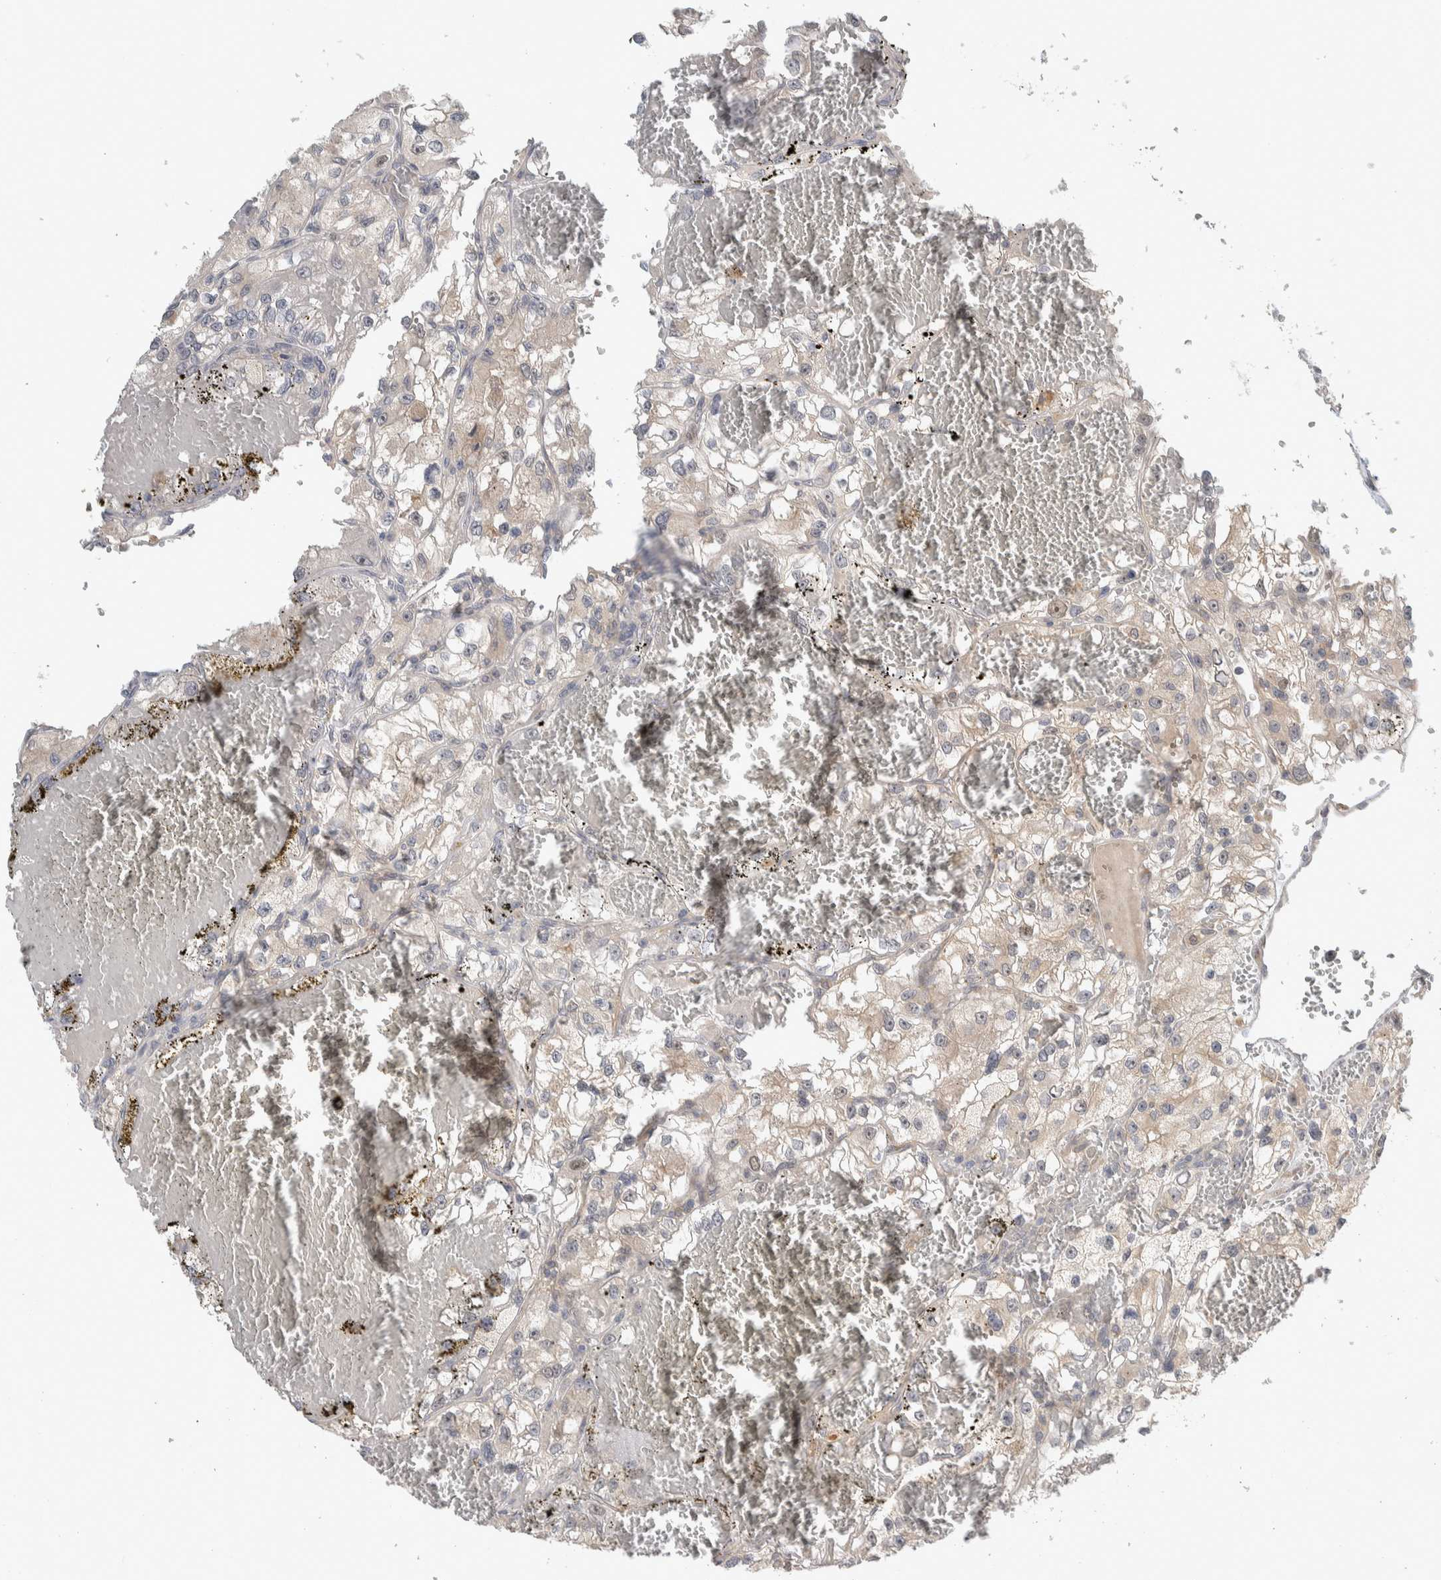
{"staining": {"intensity": "weak", "quantity": "25%-75%", "location": "cytoplasmic/membranous"}, "tissue": "renal cancer", "cell_type": "Tumor cells", "image_type": "cancer", "snomed": [{"axis": "morphology", "description": "Adenocarcinoma, NOS"}, {"axis": "topography", "description": "Kidney"}], "caption": "Immunohistochemistry staining of renal adenocarcinoma, which demonstrates low levels of weak cytoplasmic/membranous staining in about 25%-75% of tumor cells indicating weak cytoplasmic/membranous protein positivity. The staining was performed using DAB (3,3'-diaminobenzidine) (brown) for protein detection and nuclei were counterstained in hematoxylin (blue).", "gene": "MPRIP", "patient": {"sex": "female", "age": 57}}